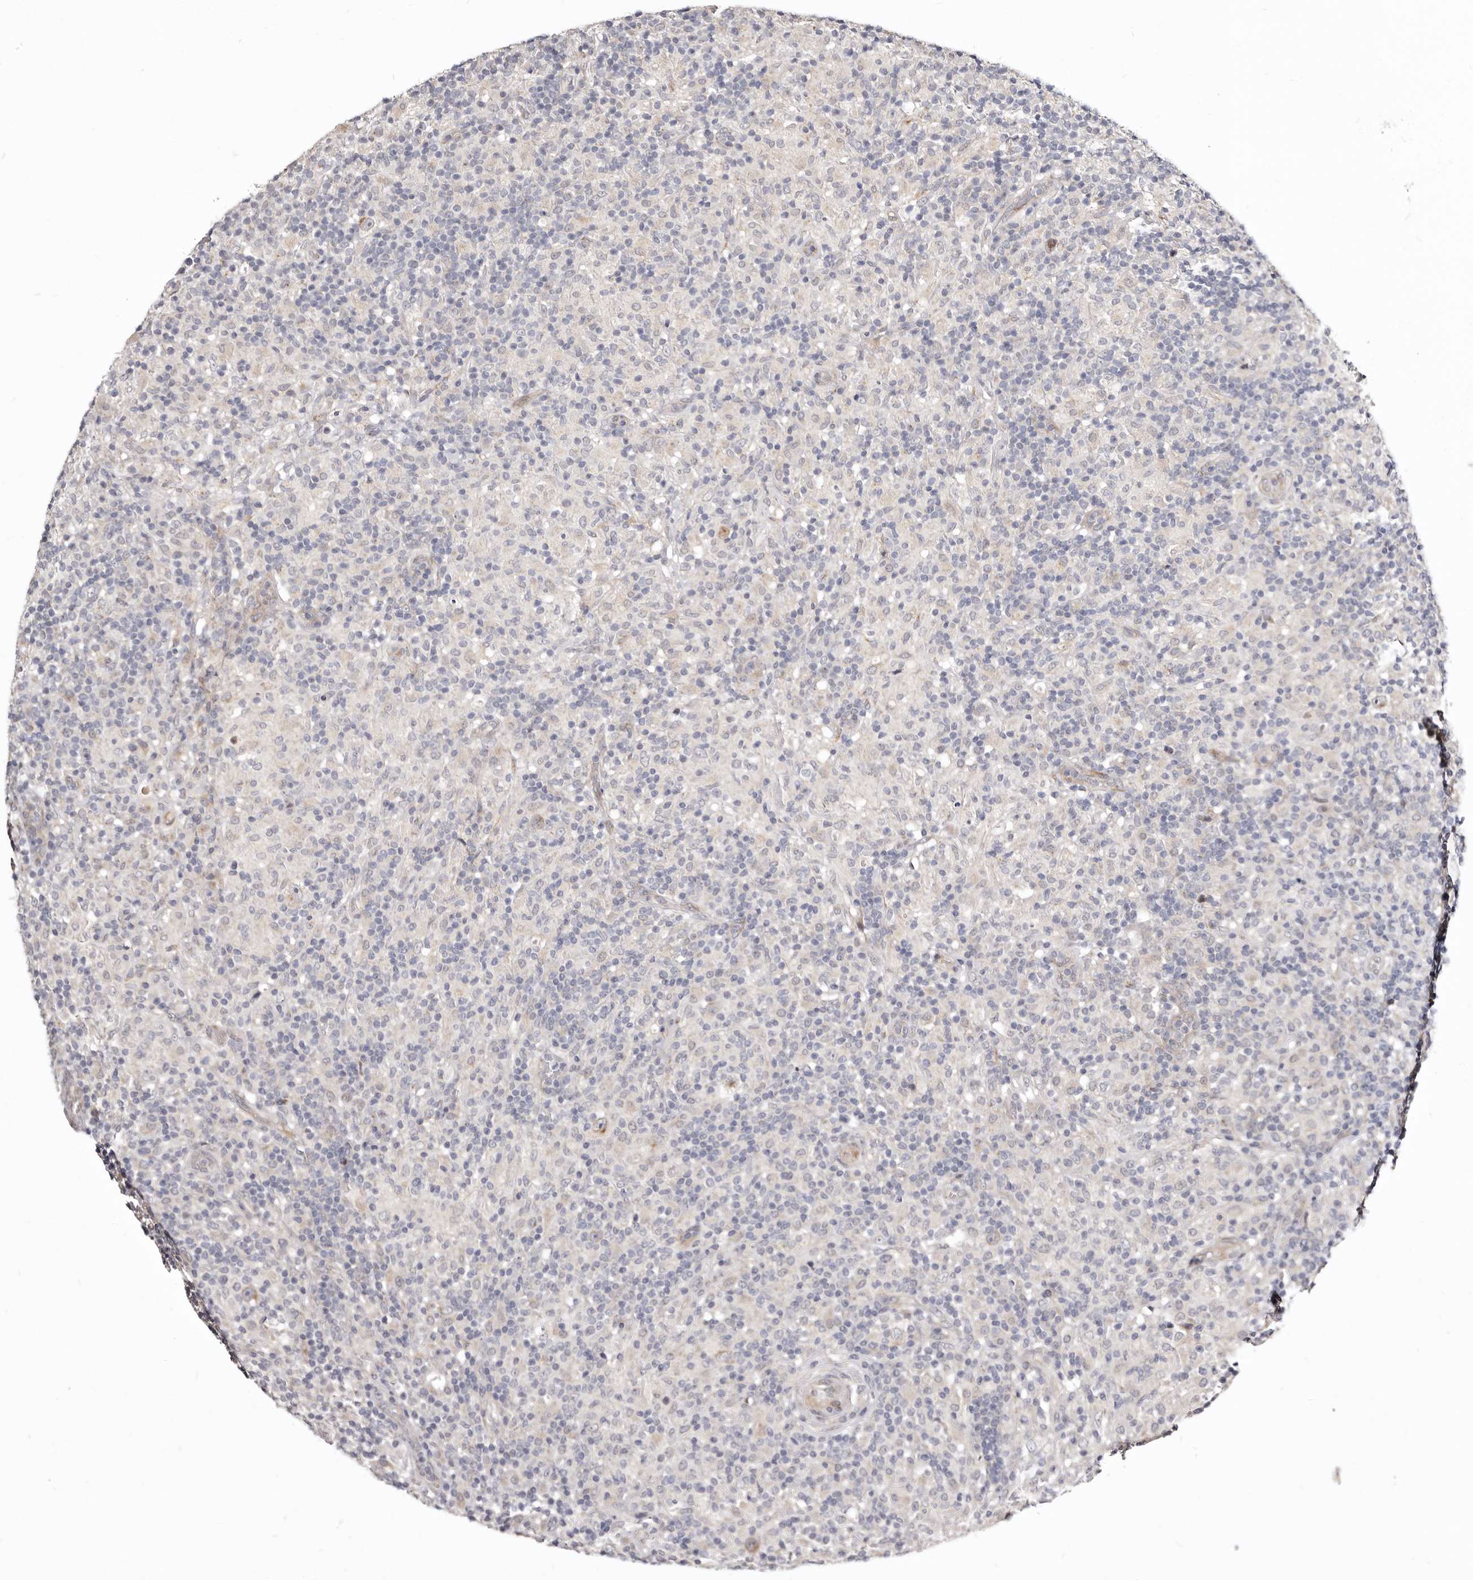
{"staining": {"intensity": "weak", "quantity": "25%-75%", "location": "cytoplasmic/membranous"}, "tissue": "lymphoma", "cell_type": "Tumor cells", "image_type": "cancer", "snomed": [{"axis": "morphology", "description": "Hodgkin's disease, NOS"}, {"axis": "topography", "description": "Lymph node"}], "caption": "Immunohistochemical staining of lymphoma exhibits low levels of weak cytoplasmic/membranous protein positivity in about 25%-75% of tumor cells. Using DAB (3,3'-diaminobenzidine) (brown) and hematoxylin (blue) stains, captured at high magnification using brightfield microscopy.", "gene": "KLHL4", "patient": {"sex": "male", "age": 70}}